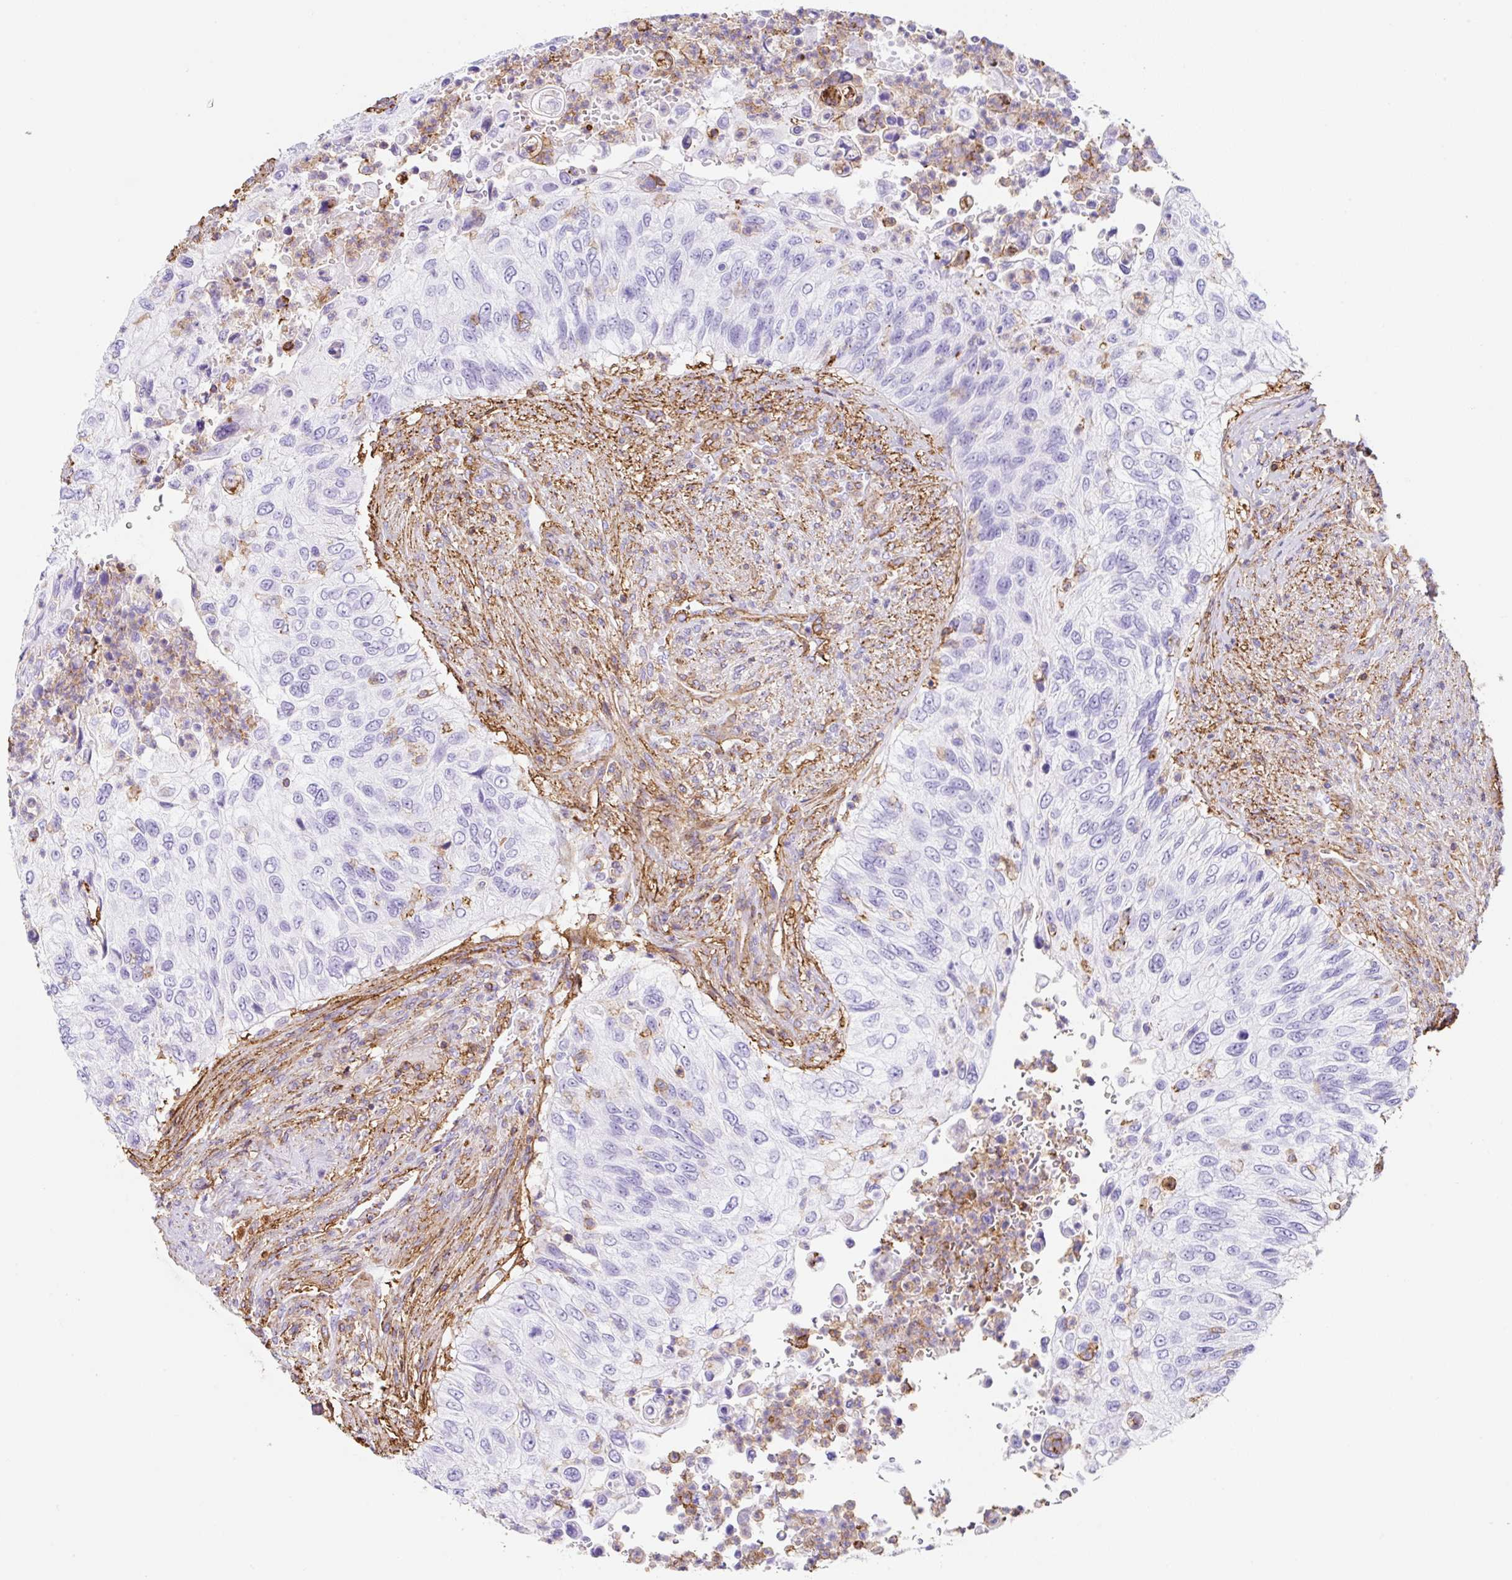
{"staining": {"intensity": "negative", "quantity": "none", "location": "none"}, "tissue": "urothelial cancer", "cell_type": "Tumor cells", "image_type": "cancer", "snomed": [{"axis": "morphology", "description": "Urothelial carcinoma, High grade"}, {"axis": "topography", "description": "Urinary bladder"}], "caption": "High-grade urothelial carcinoma was stained to show a protein in brown. There is no significant staining in tumor cells. The staining was performed using DAB to visualize the protein expression in brown, while the nuclei were stained in blue with hematoxylin (Magnification: 20x).", "gene": "MTTP", "patient": {"sex": "female", "age": 60}}